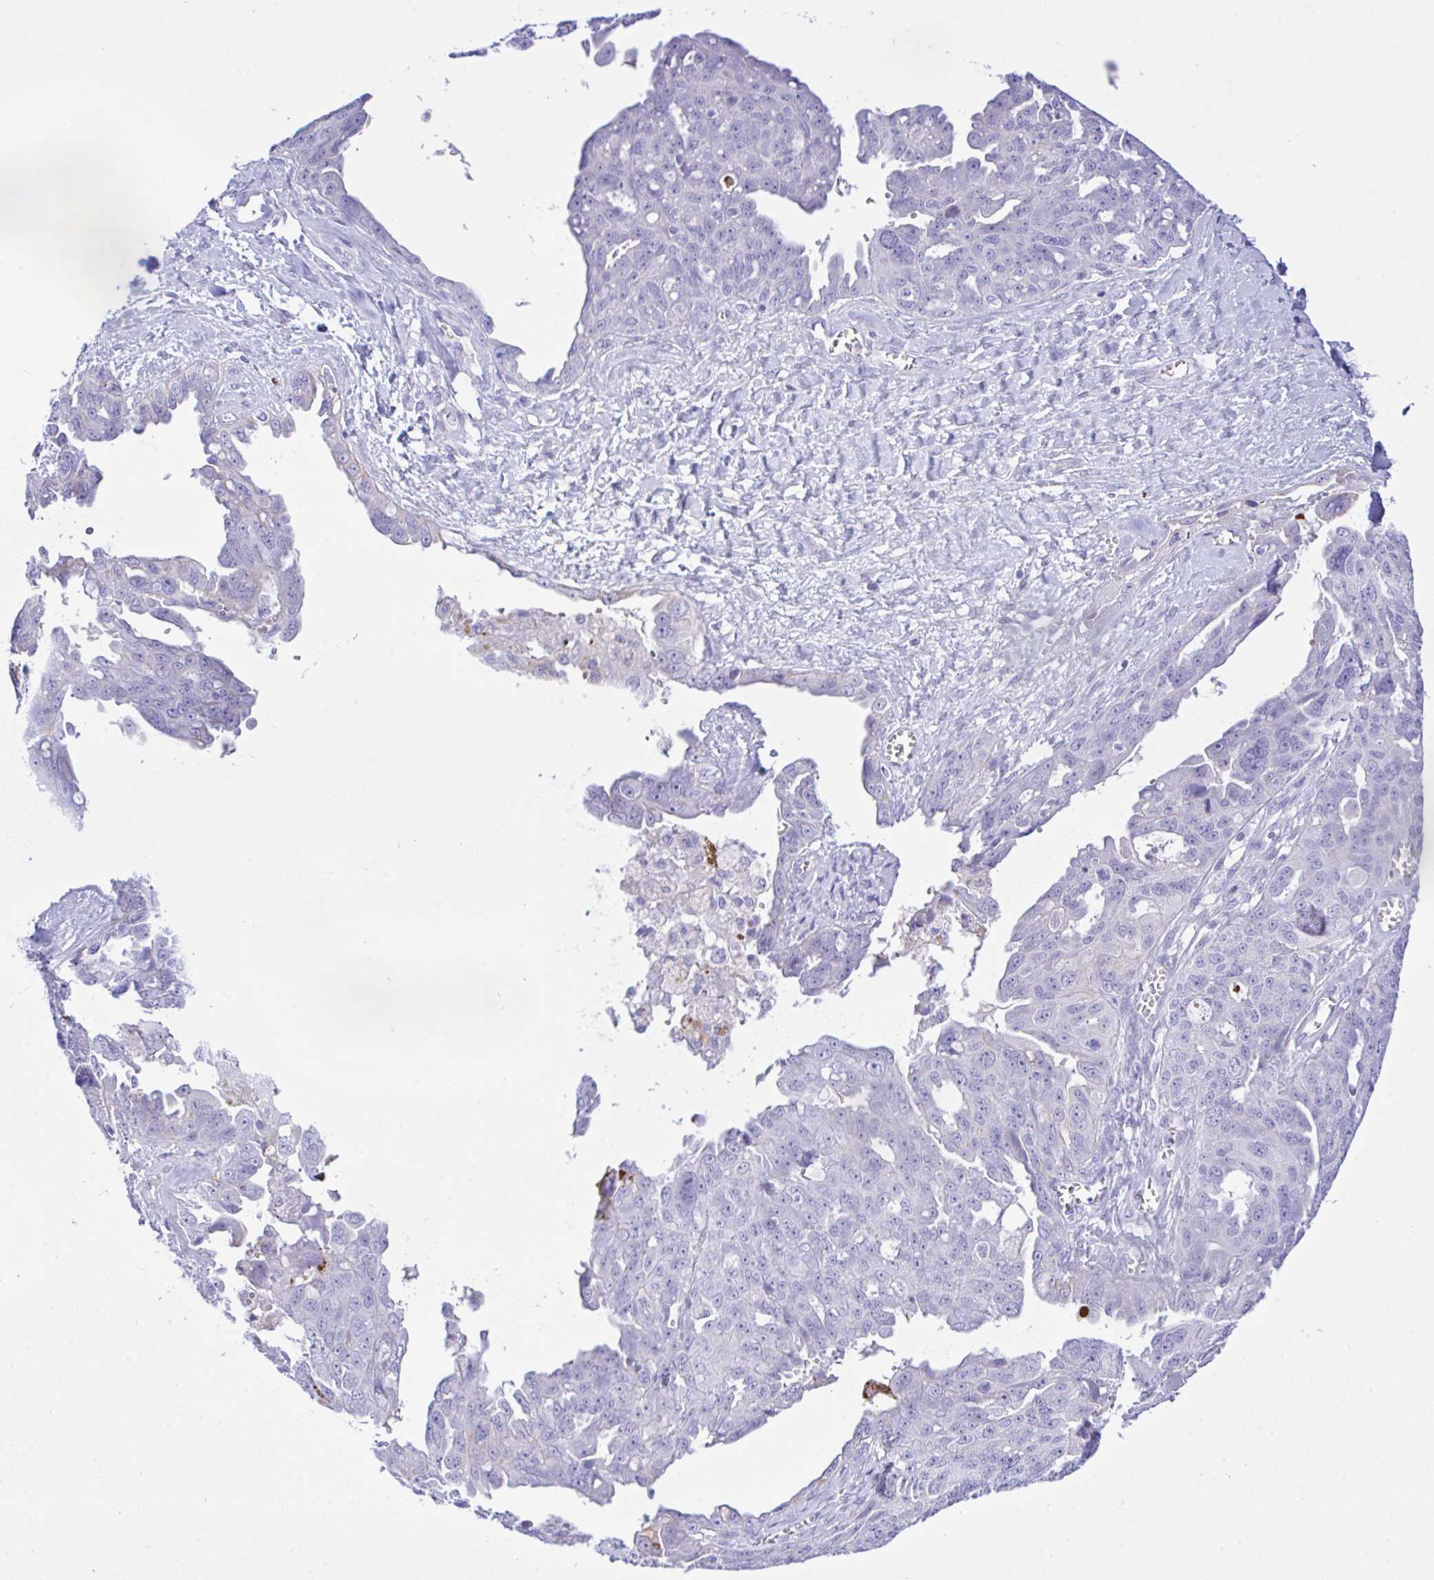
{"staining": {"intensity": "negative", "quantity": "none", "location": "none"}, "tissue": "ovarian cancer", "cell_type": "Tumor cells", "image_type": "cancer", "snomed": [{"axis": "morphology", "description": "Carcinoma, endometroid"}, {"axis": "topography", "description": "Ovary"}], "caption": "There is no significant expression in tumor cells of ovarian cancer (endometroid carcinoma).", "gene": "ZNF221", "patient": {"sex": "female", "age": 70}}